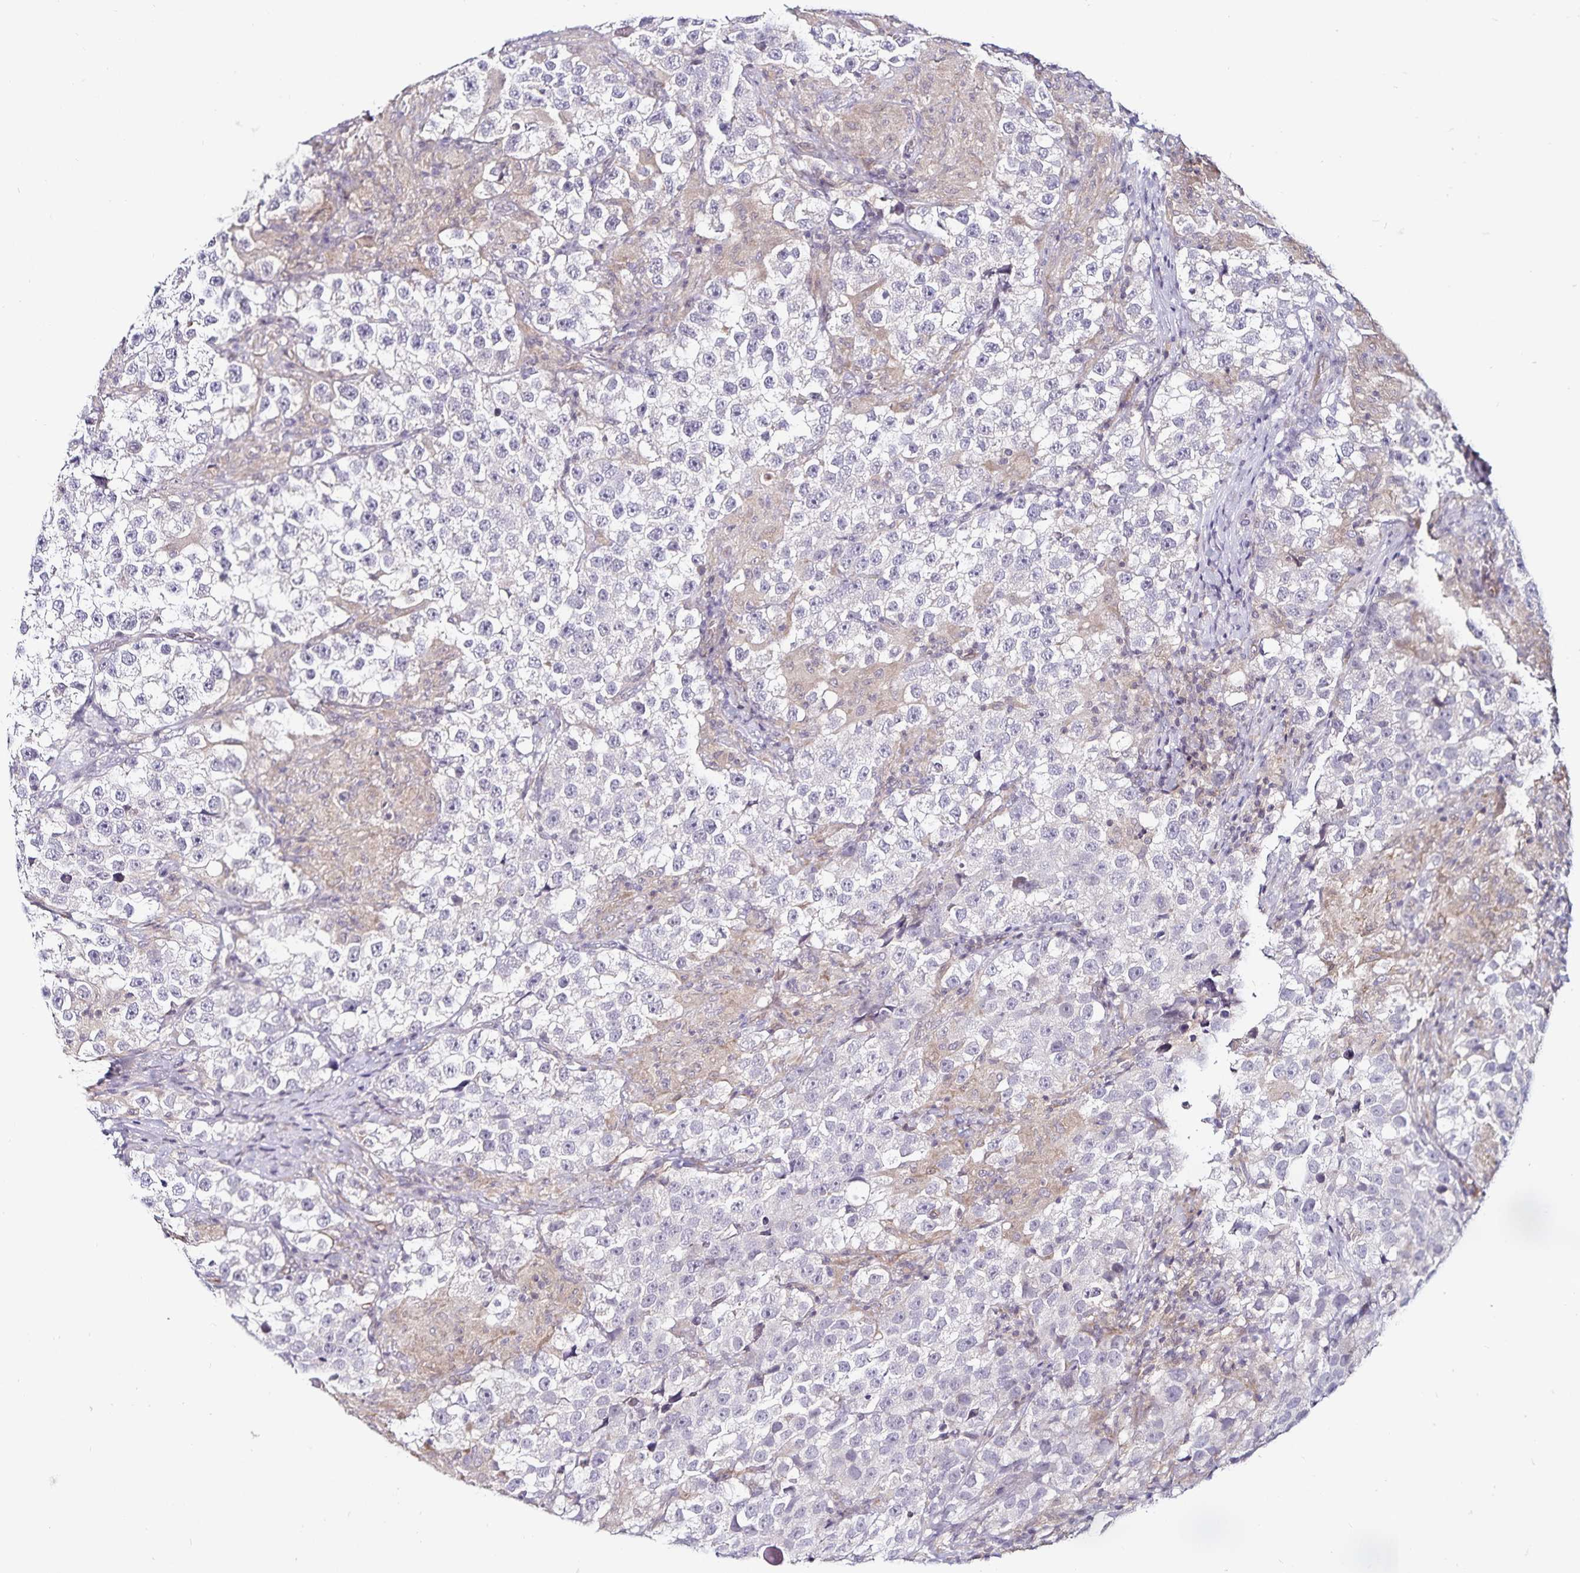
{"staining": {"intensity": "negative", "quantity": "none", "location": "none"}, "tissue": "testis cancer", "cell_type": "Tumor cells", "image_type": "cancer", "snomed": [{"axis": "morphology", "description": "Seminoma, NOS"}, {"axis": "topography", "description": "Testis"}], "caption": "An image of testis seminoma stained for a protein shows no brown staining in tumor cells.", "gene": "ACSL5", "patient": {"sex": "male", "age": 46}}